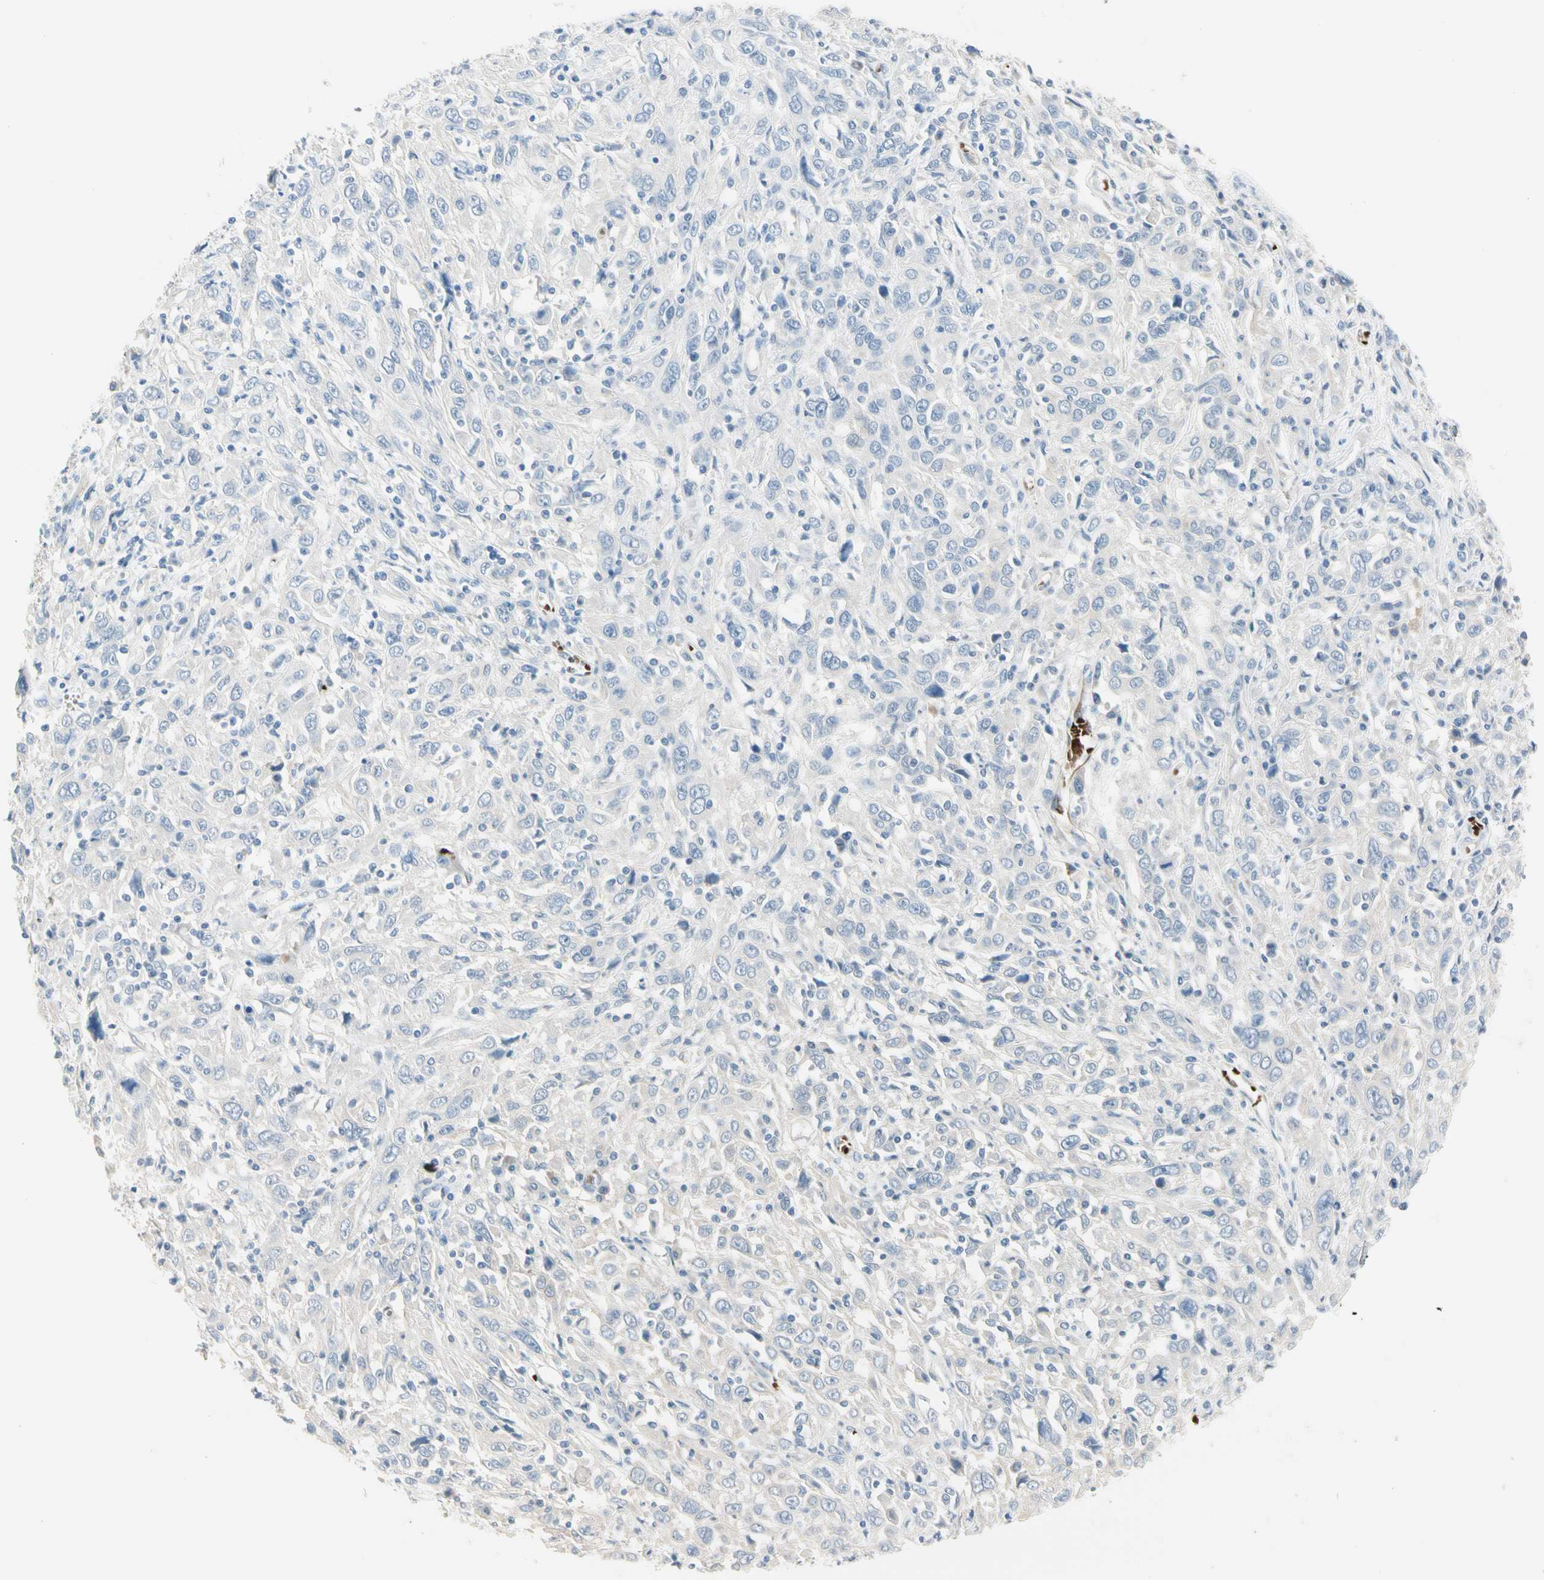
{"staining": {"intensity": "negative", "quantity": "none", "location": "none"}, "tissue": "cervical cancer", "cell_type": "Tumor cells", "image_type": "cancer", "snomed": [{"axis": "morphology", "description": "Squamous cell carcinoma, NOS"}, {"axis": "topography", "description": "Cervix"}], "caption": "This is a histopathology image of immunohistochemistry staining of cervical cancer, which shows no staining in tumor cells.", "gene": "CA1", "patient": {"sex": "female", "age": 46}}